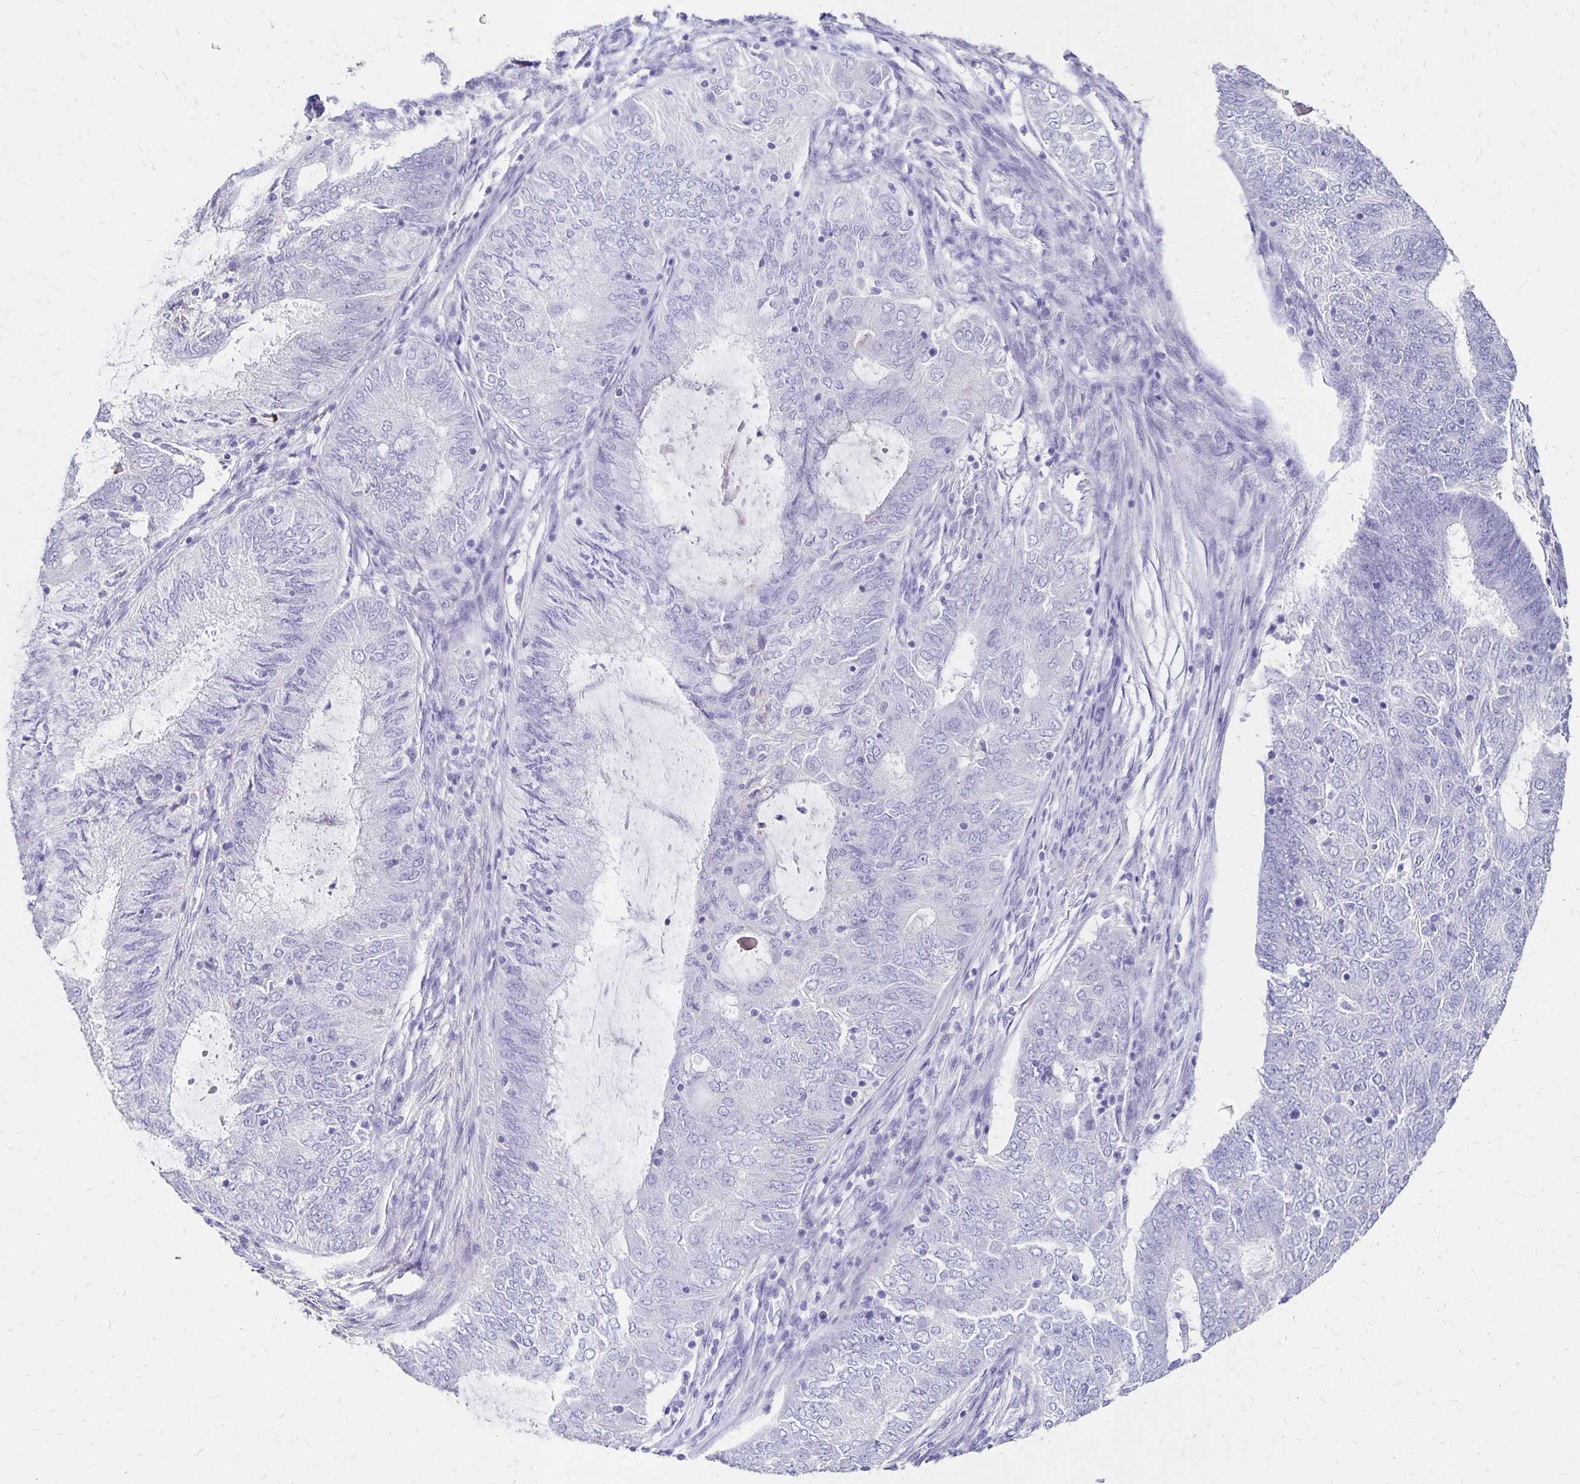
{"staining": {"intensity": "negative", "quantity": "none", "location": "none"}, "tissue": "endometrial cancer", "cell_type": "Tumor cells", "image_type": "cancer", "snomed": [{"axis": "morphology", "description": "Adenocarcinoma, NOS"}, {"axis": "topography", "description": "Endometrium"}], "caption": "An immunohistochemistry (IHC) histopathology image of adenocarcinoma (endometrial) is shown. There is no staining in tumor cells of adenocarcinoma (endometrial).", "gene": "DYNLT4", "patient": {"sex": "female", "age": 62}}